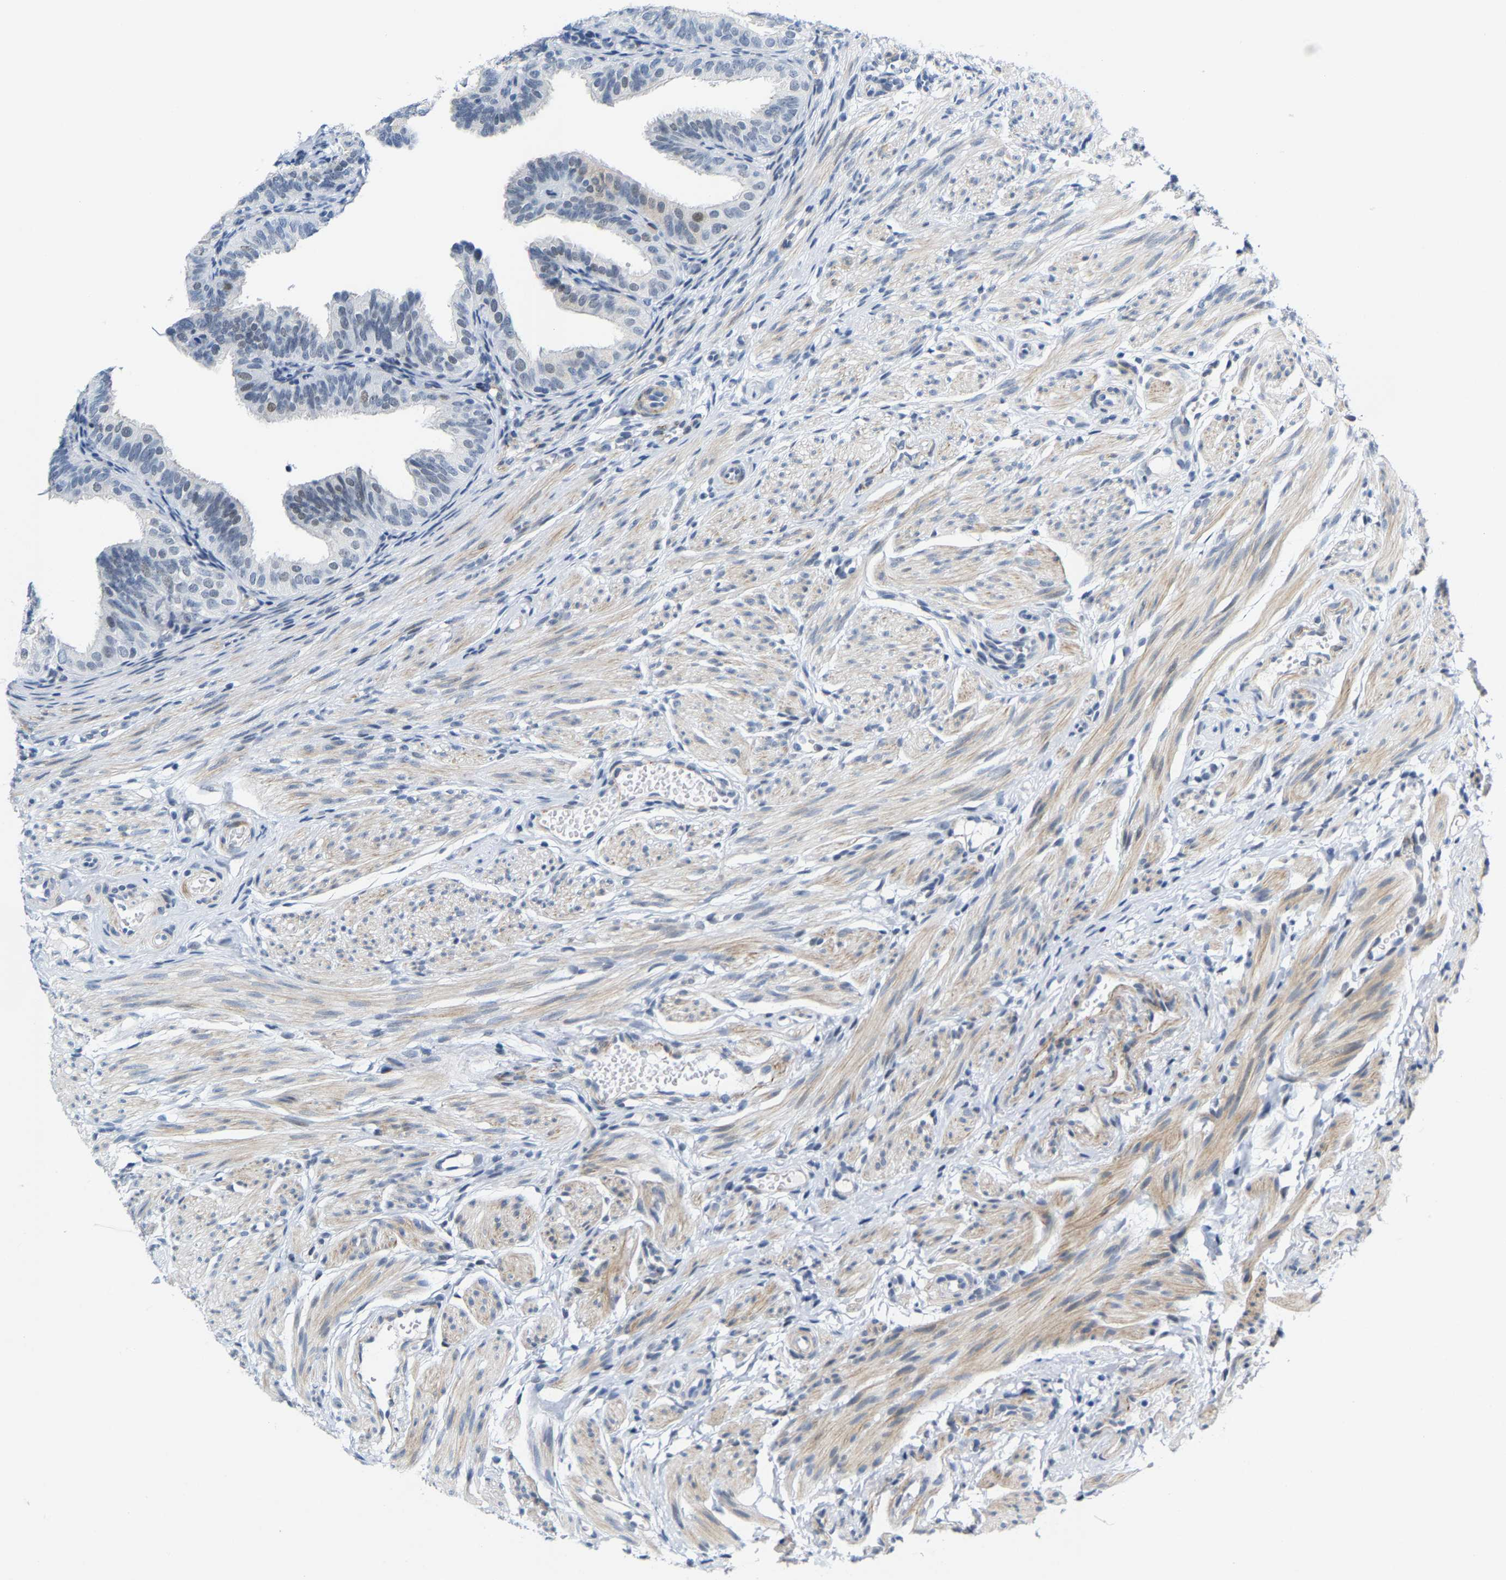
{"staining": {"intensity": "moderate", "quantity": "<25%", "location": "nuclear"}, "tissue": "fallopian tube", "cell_type": "Glandular cells", "image_type": "normal", "snomed": [{"axis": "morphology", "description": "Normal tissue, NOS"}, {"axis": "topography", "description": "Fallopian tube"}], "caption": "Brown immunohistochemical staining in unremarkable fallopian tube exhibits moderate nuclear positivity in about <25% of glandular cells. (Brightfield microscopy of DAB IHC at high magnification).", "gene": "FAM180A", "patient": {"sex": "female", "age": 35}}